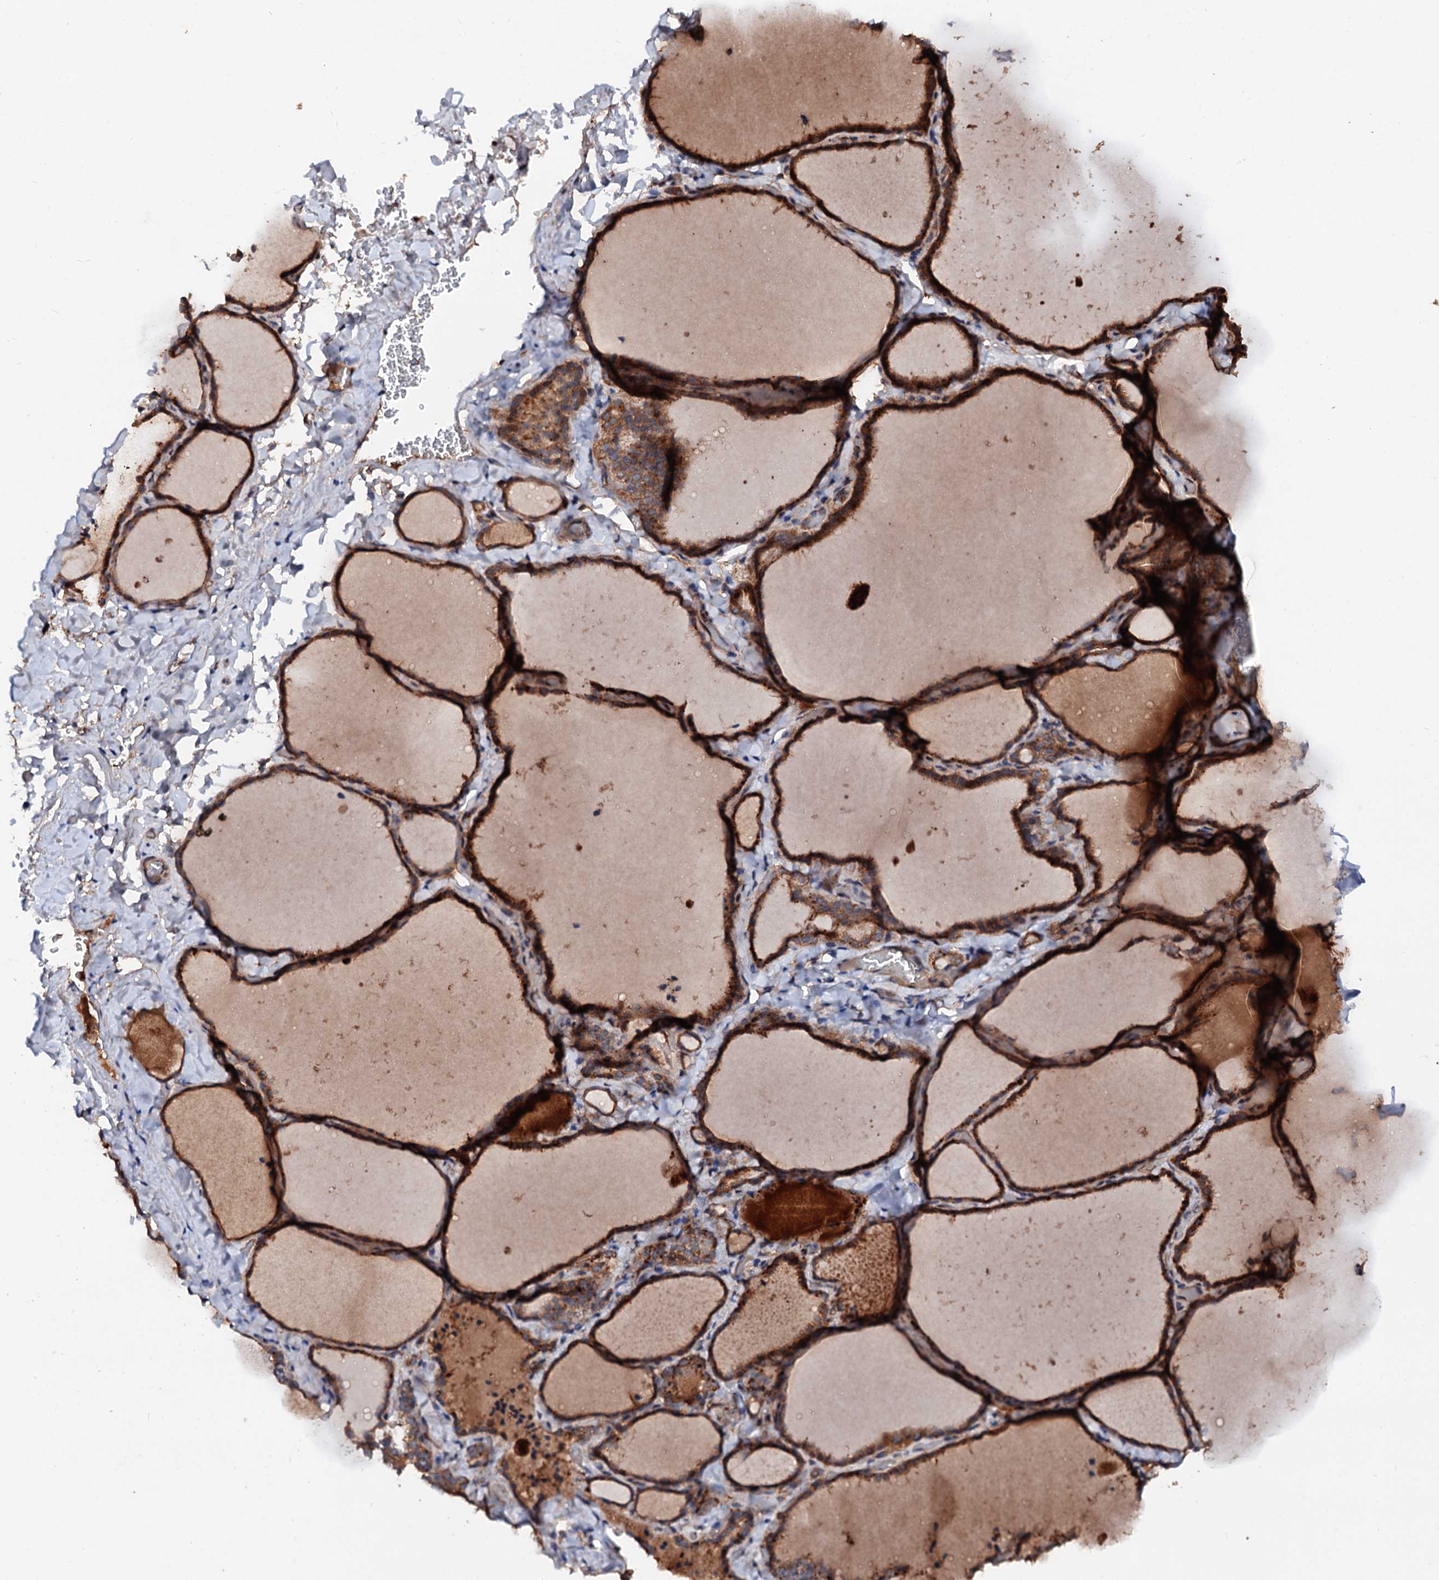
{"staining": {"intensity": "strong", "quantity": ">75%", "location": "cytoplasmic/membranous"}, "tissue": "thyroid gland", "cell_type": "Glandular cells", "image_type": "normal", "snomed": [{"axis": "morphology", "description": "Normal tissue, NOS"}, {"axis": "topography", "description": "Thyroid gland"}], "caption": "The histopathology image displays a brown stain indicating the presence of a protein in the cytoplasmic/membranous of glandular cells in thyroid gland.", "gene": "EXTL1", "patient": {"sex": "female", "age": 22}}